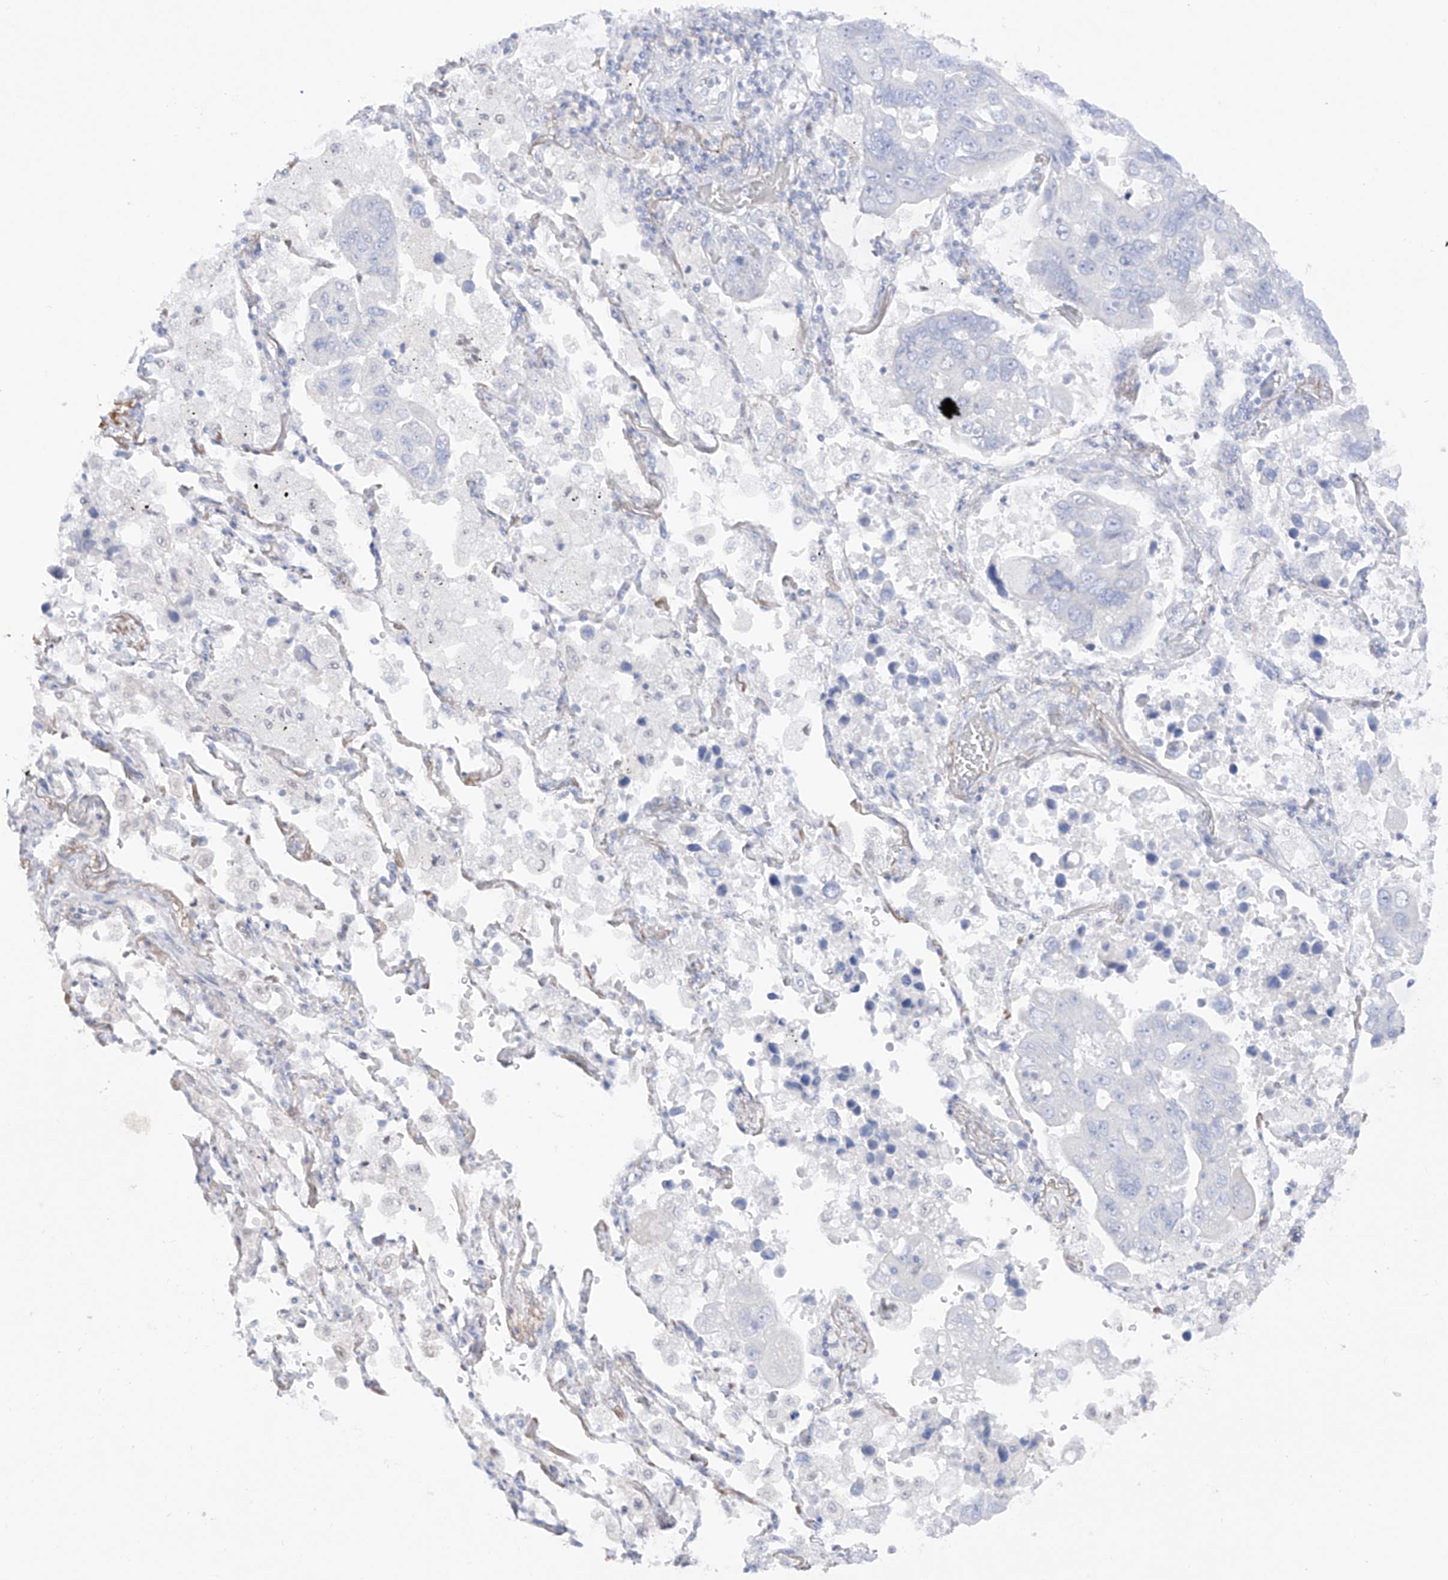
{"staining": {"intensity": "negative", "quantity": "none", "location": "none"}, "tissue": "lung cancer", "cell_type": "Tumor cells", "image_type": "cancer", "snomed": [{"axis": "morphology", "description": "Adenocarcinoma, NOS"}, {"axis": "topography", "description": "Lung"}], "caption": "High magnification brightfield microscopy of lung cancer stained with DAB (brown) and counterstained with hematoxylin (blue): tumor cells show no significant expression. The staining is performed using DAB brown chromogen with nuclei counter-stained in using hematoxylin.", "gene": "DMKN", "patient": {"sex": "male", "age": 64}}